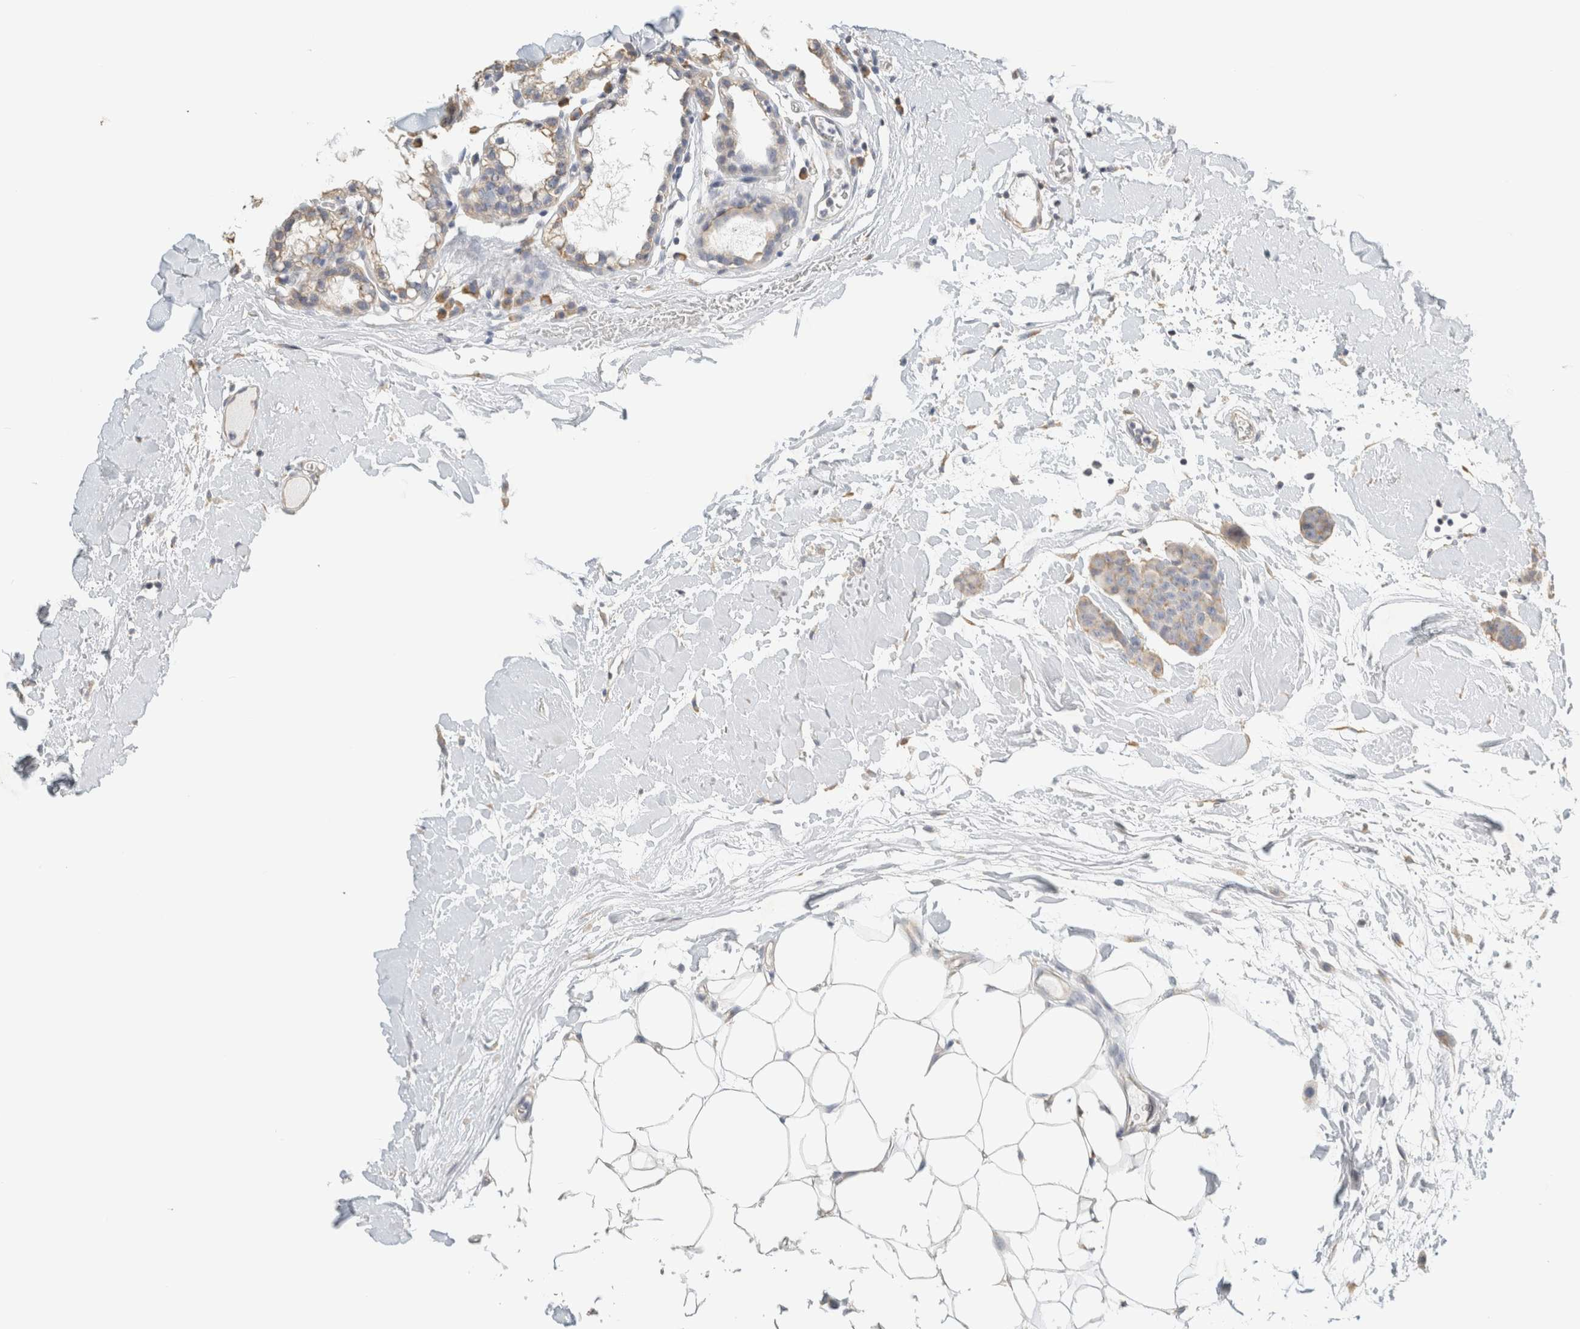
{"staining": {"intensity": "negative", "quantity": "none", "location": "none"}, "tissue": "breast cancer", "cell_type": "Tumor cells", "image_type": "cancer", "snomed": [{"axis": "morphology", "description": "Normal tissue, NOS"}, {"axis": "morphology", "description": "Duct carcinoma"}, {"axis": "topography", "description": "Breast"}], "caption": "An immunohistochemistry image of infiltrating ductal carcinoma (breast) is shown. There is no staining in tumor cells of infiltrating ductal carcinoma (breast).", "gene": "NEFM", "patient": {"sex": "female", "age": 40}}